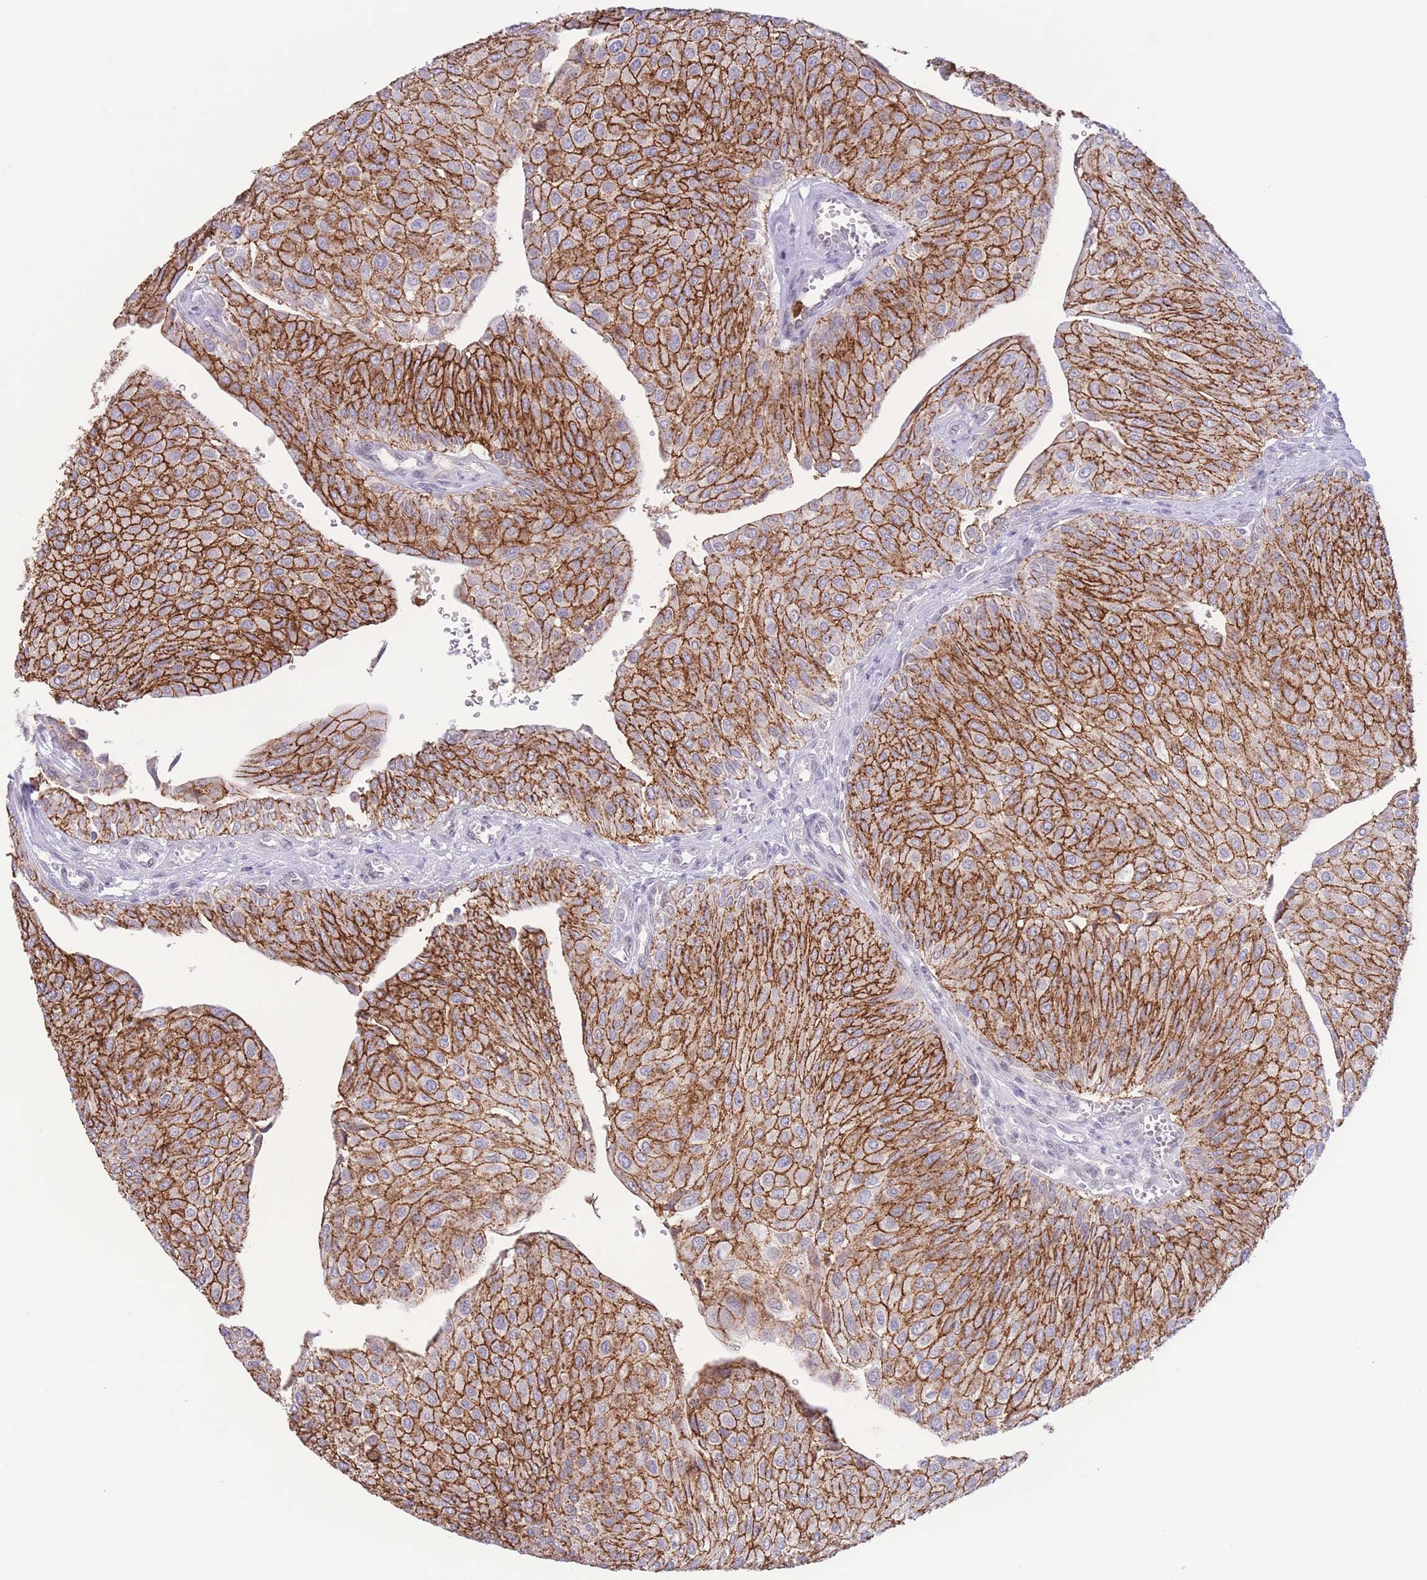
{"staining": {"intensity": "strong", "quantity": "25%-75%", "location": "cytoplasmic/membranous"}, "tissue": "urothelial cancer", "cell_type": "Tumor cells", "image_type": "cancer", "snomed": [{"axis": "morphology", "description": "Urothelial carcinoma, NOS"}, {"axis": "topography", "description": "Urinary bladder"}], "caption": "Immunohistochemistry (DAB) staining of urothelial cancer exhibits strong cytoplasmic/membranous protein positivity in approximately 25%-75% of tumor cells.", "gene": "LCLAT1", "patient": {"sex": "male", "age": 67}}